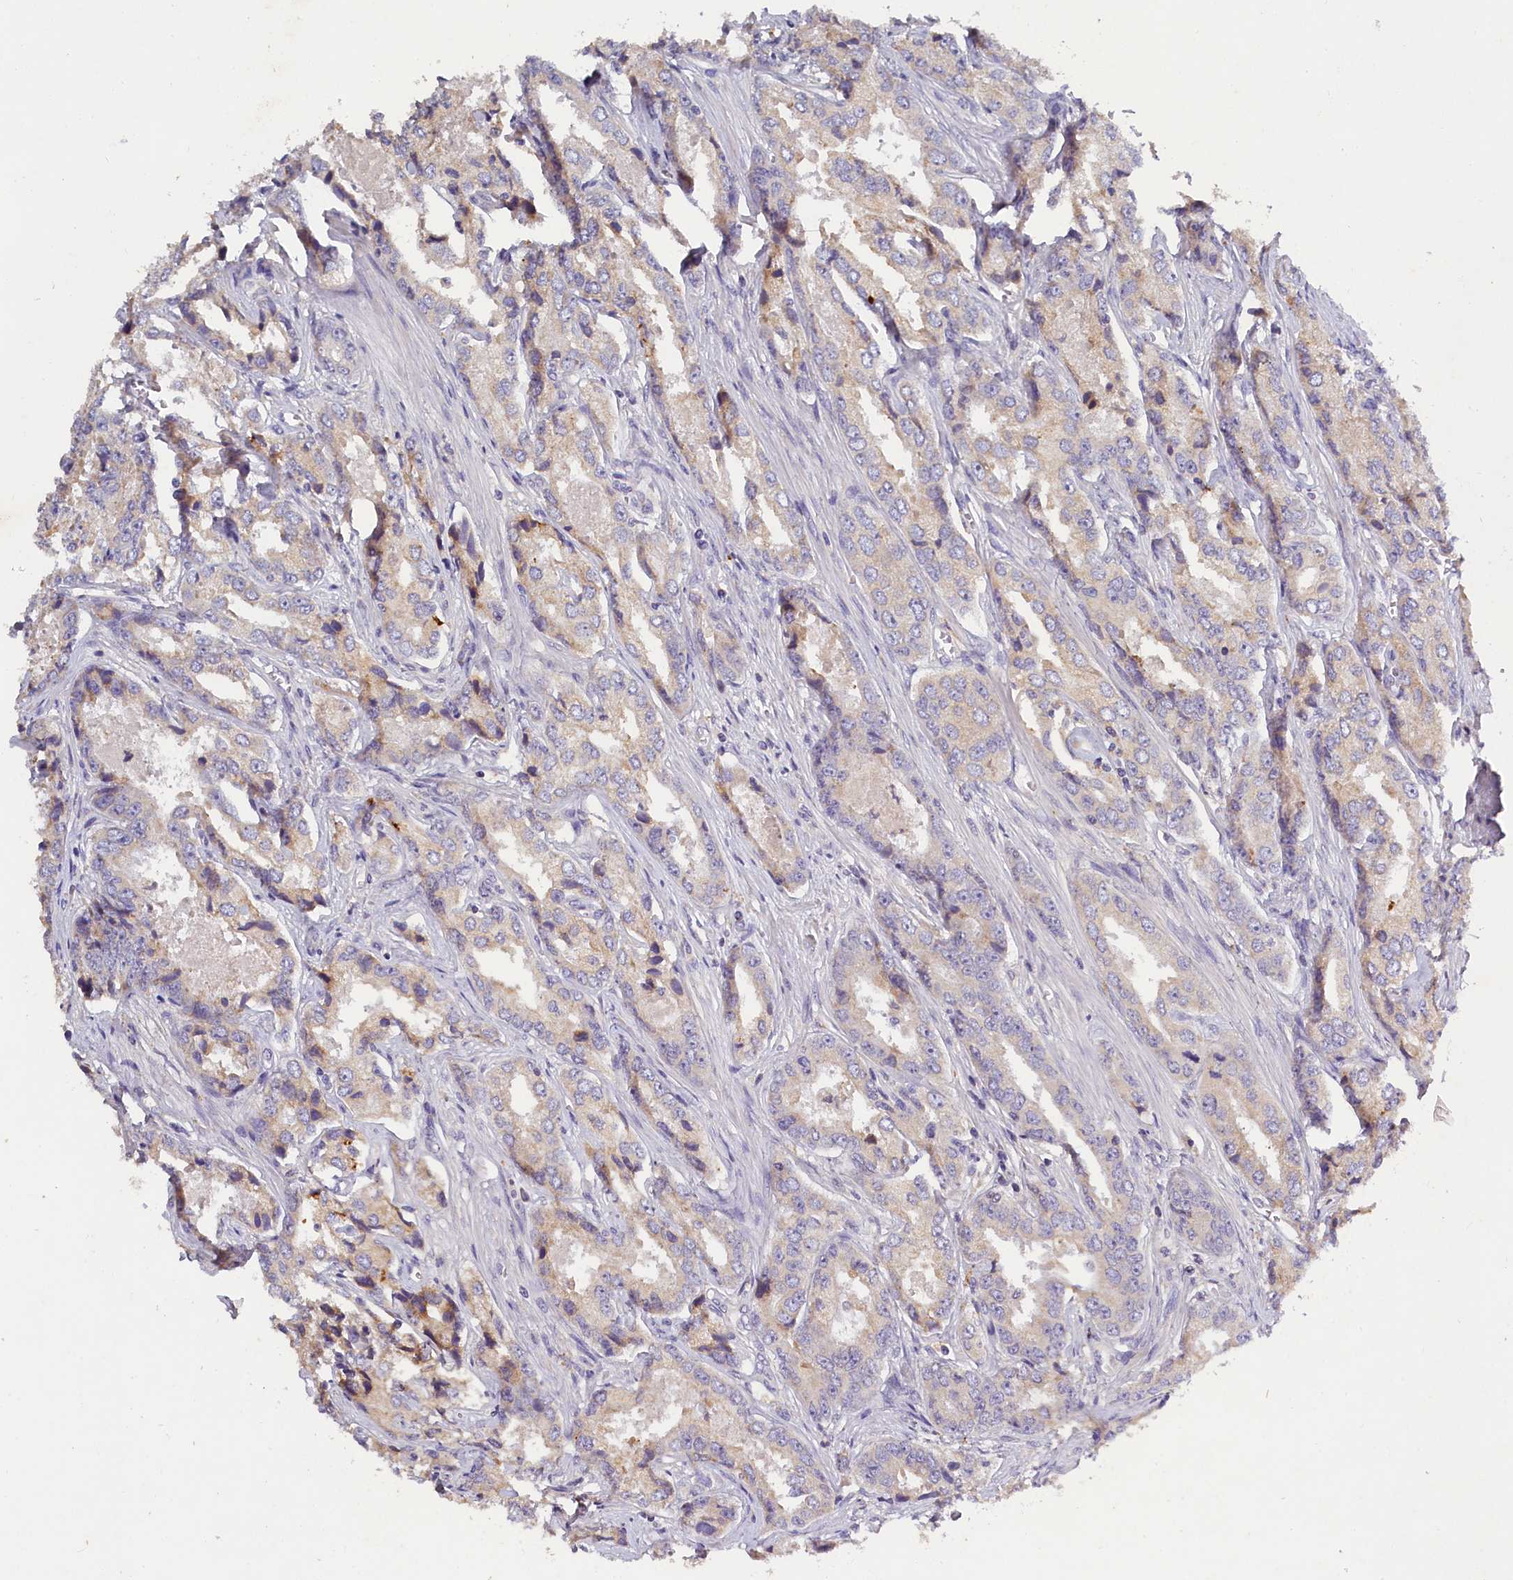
{"staining": {"intensity": "weak", "quantity": "<25%", "location": "cytoplasmic/membranous"}, "tissue": "prostate cancer", "cell_type": "Tumor cells", "image_type": "cancer", "snomed": [{"axis": "morphology", "description": "Adenocarcinoma, Low grade"}, {"axis": "topography", "description": "Prostate"}], "caption": "Immunohistochemistry of human prostate cancer (low-grade adenocarcinoma) shows no positivity in tumor cells. The staining was performed using DAB to visualize the protein expression in brown, while the nuclei were stained in blue with hematoxylin (Magnification: 20x).", "gene": "ST7L", "patient": {"sex": "male", "age": 68}}